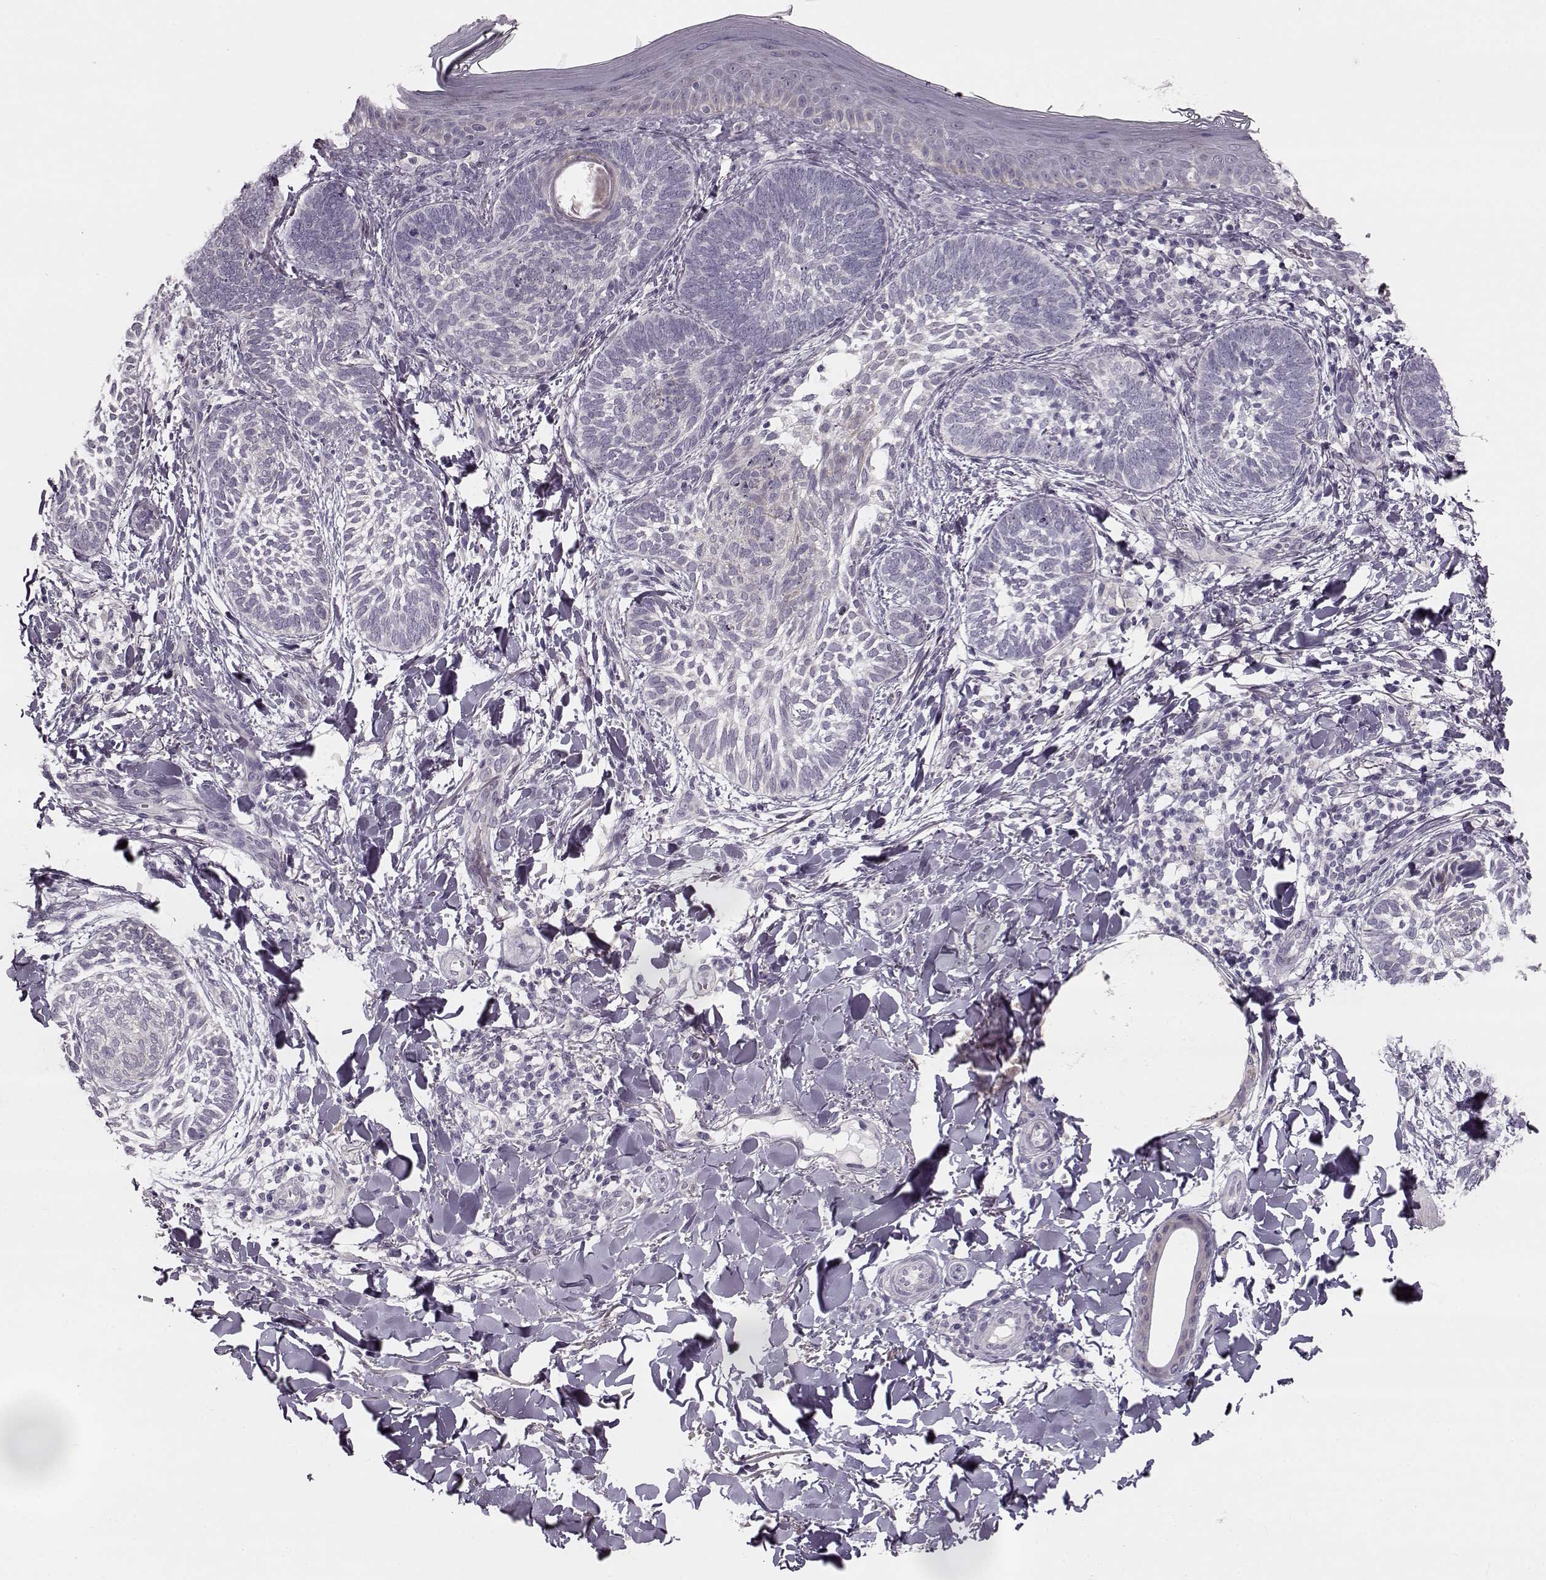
{"staining": {"intensity": "negative", "quantity": "none", "location": "none"}, "tissue": "skin cancer", "cell_type": "Tumor cells", "image_type": "cancer", "snomed": [{"axis": "morphology", "description": "Normal tissue, NOS"}, {"axis": "morphology", "description": "Basal cell carcinoma"}, {"axis": "topography", "description": "Skin"}], "caption": "Immunohistochemistry image of neoplastic tissue: skin cancer (basal cell carcinoma) stained with DAB (3,3'-diaminobenzidine) demonstrates no significant protein staining in tumor cells.", "gene": "MAP6D1", "patient": {"sex": "male", "age": 46}}